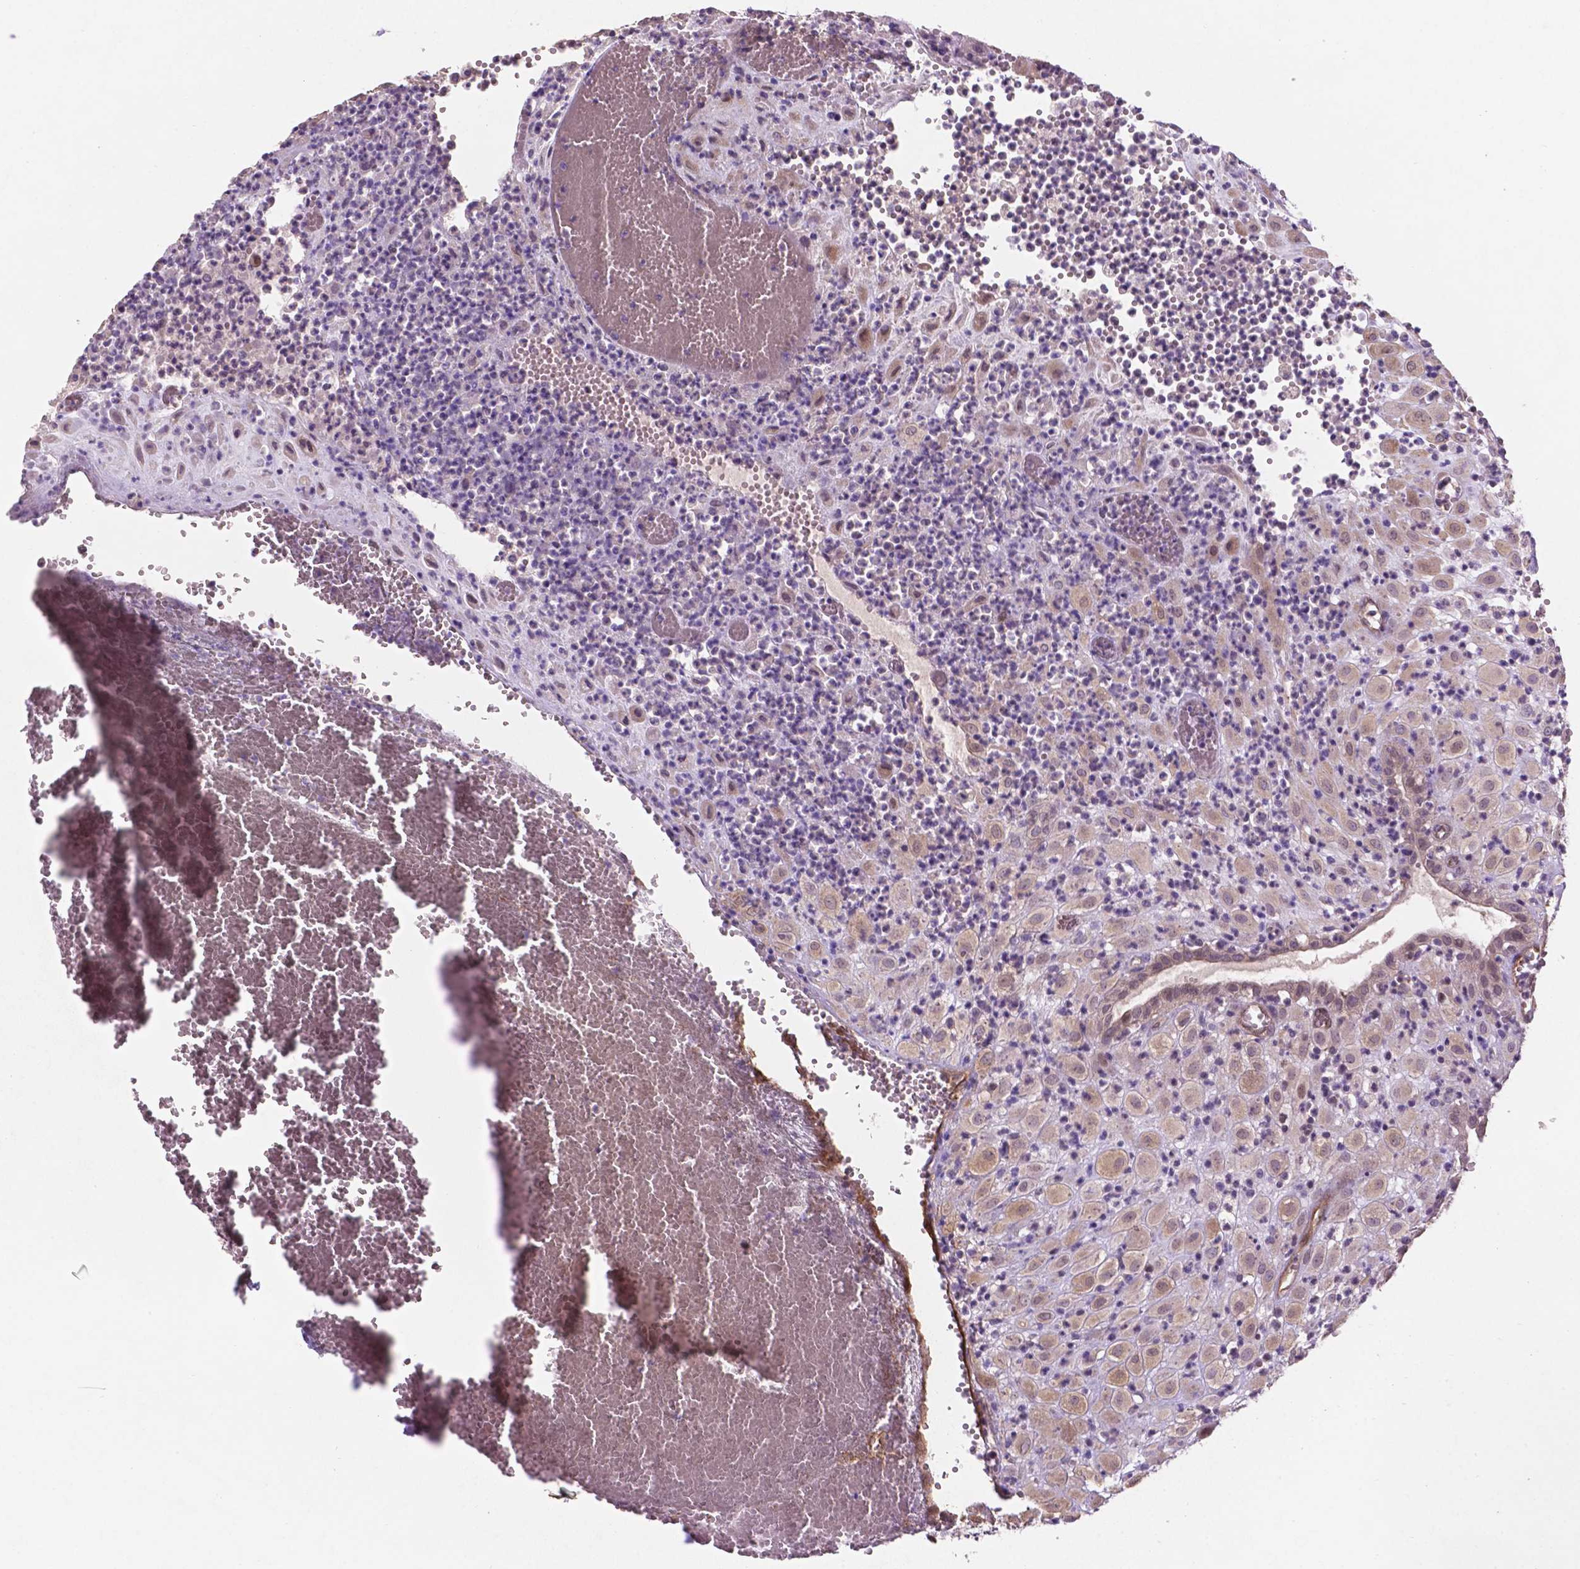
{"staining": {"intensity": "weak", "quantity": "25%-75%", "location": "cytoplasmic/membranous"}, "tissue": "placenta", "cell_type": "Decidual cells", "image_type": "normal", "snomed": [{"axis": "morphology", "description": "Normal tissue, NOS"}, {"axis": "topography", "description": "Placenta"}], "caption": "Protein expression analysis of benign placenta displays weak cytoplasmic/membranous expression in approximately 25%-75% of decidual cells.", "gene": "ARL5C", "patient": {"sex": "female", "age": 24}}